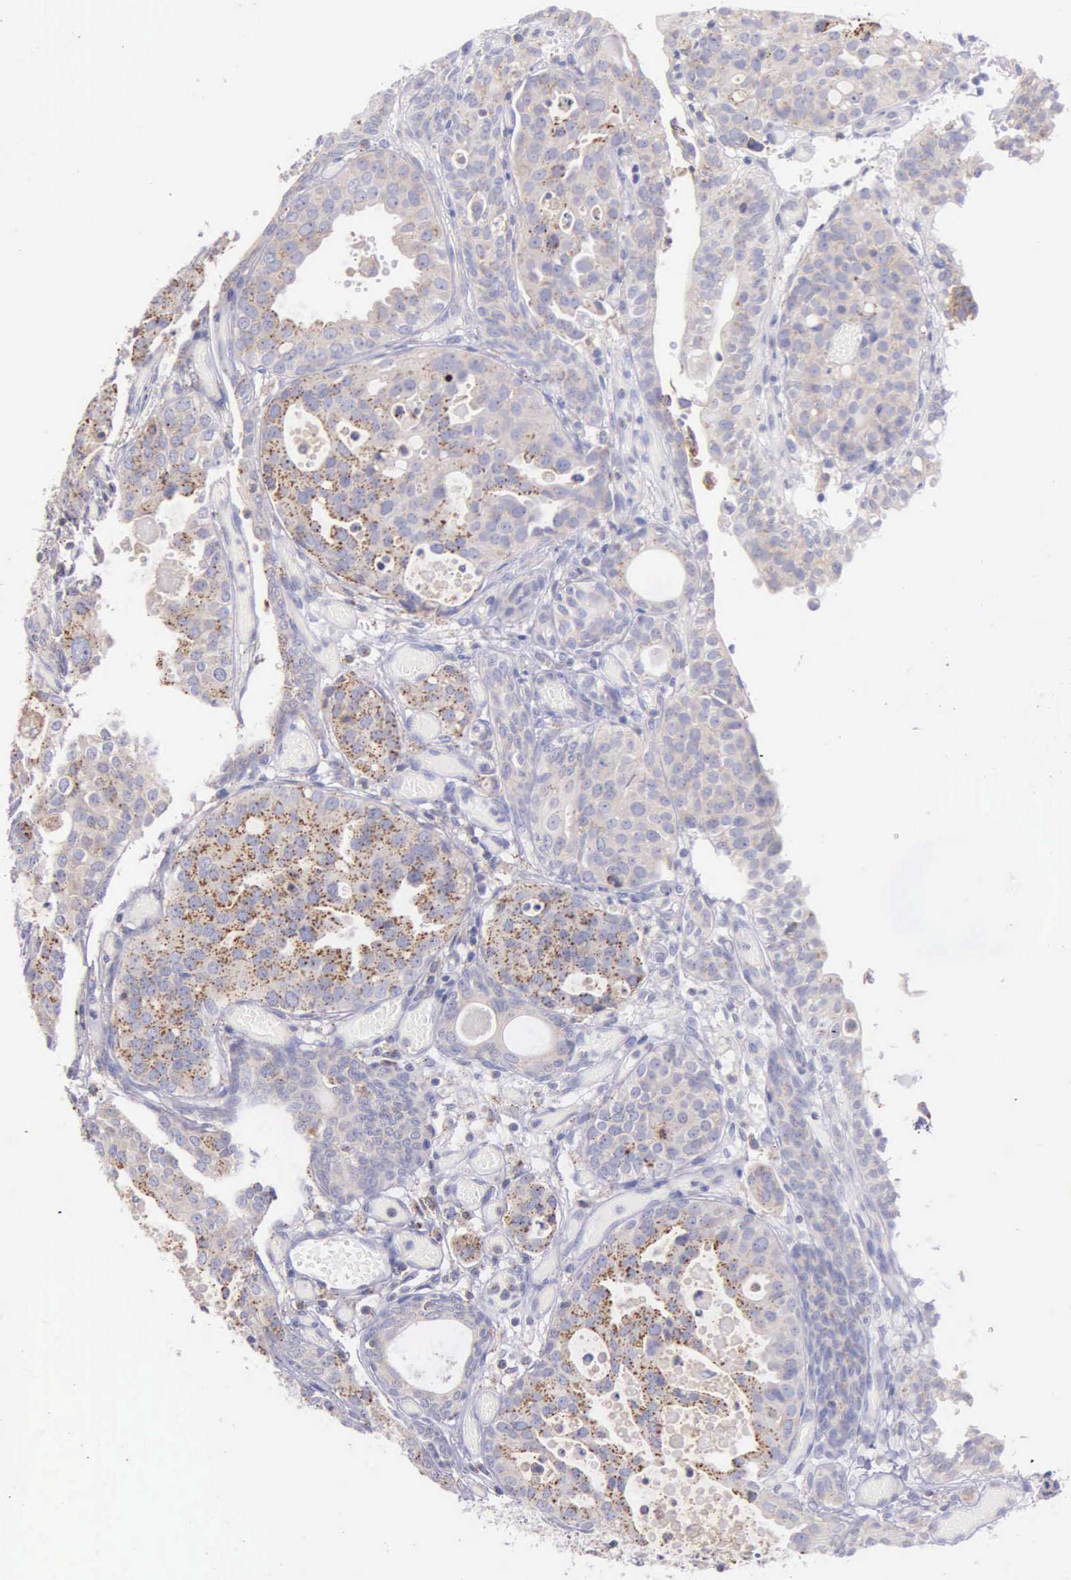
{"staining": {"intensity": "weak", "quantity": ">75%", "location": "cytoplasmic/membranous"}, "tissue": "urothelial cancer", "cell_type": "Tumor cells", "image_type": "cancer", "snomed": [{"axis": "morphology", "description": "Urothelial carcinoma, High grade"}, {"axis": "topography", "description": "Urinary bladder"}], "caption": "A photomicrograph of urothelial cancer stained for a protein demonstrates weak cytoplasmic/membranous brown staining in tumor cells.", "gene": "MIA2", "patient": {"sex": "male", "age": 78}}